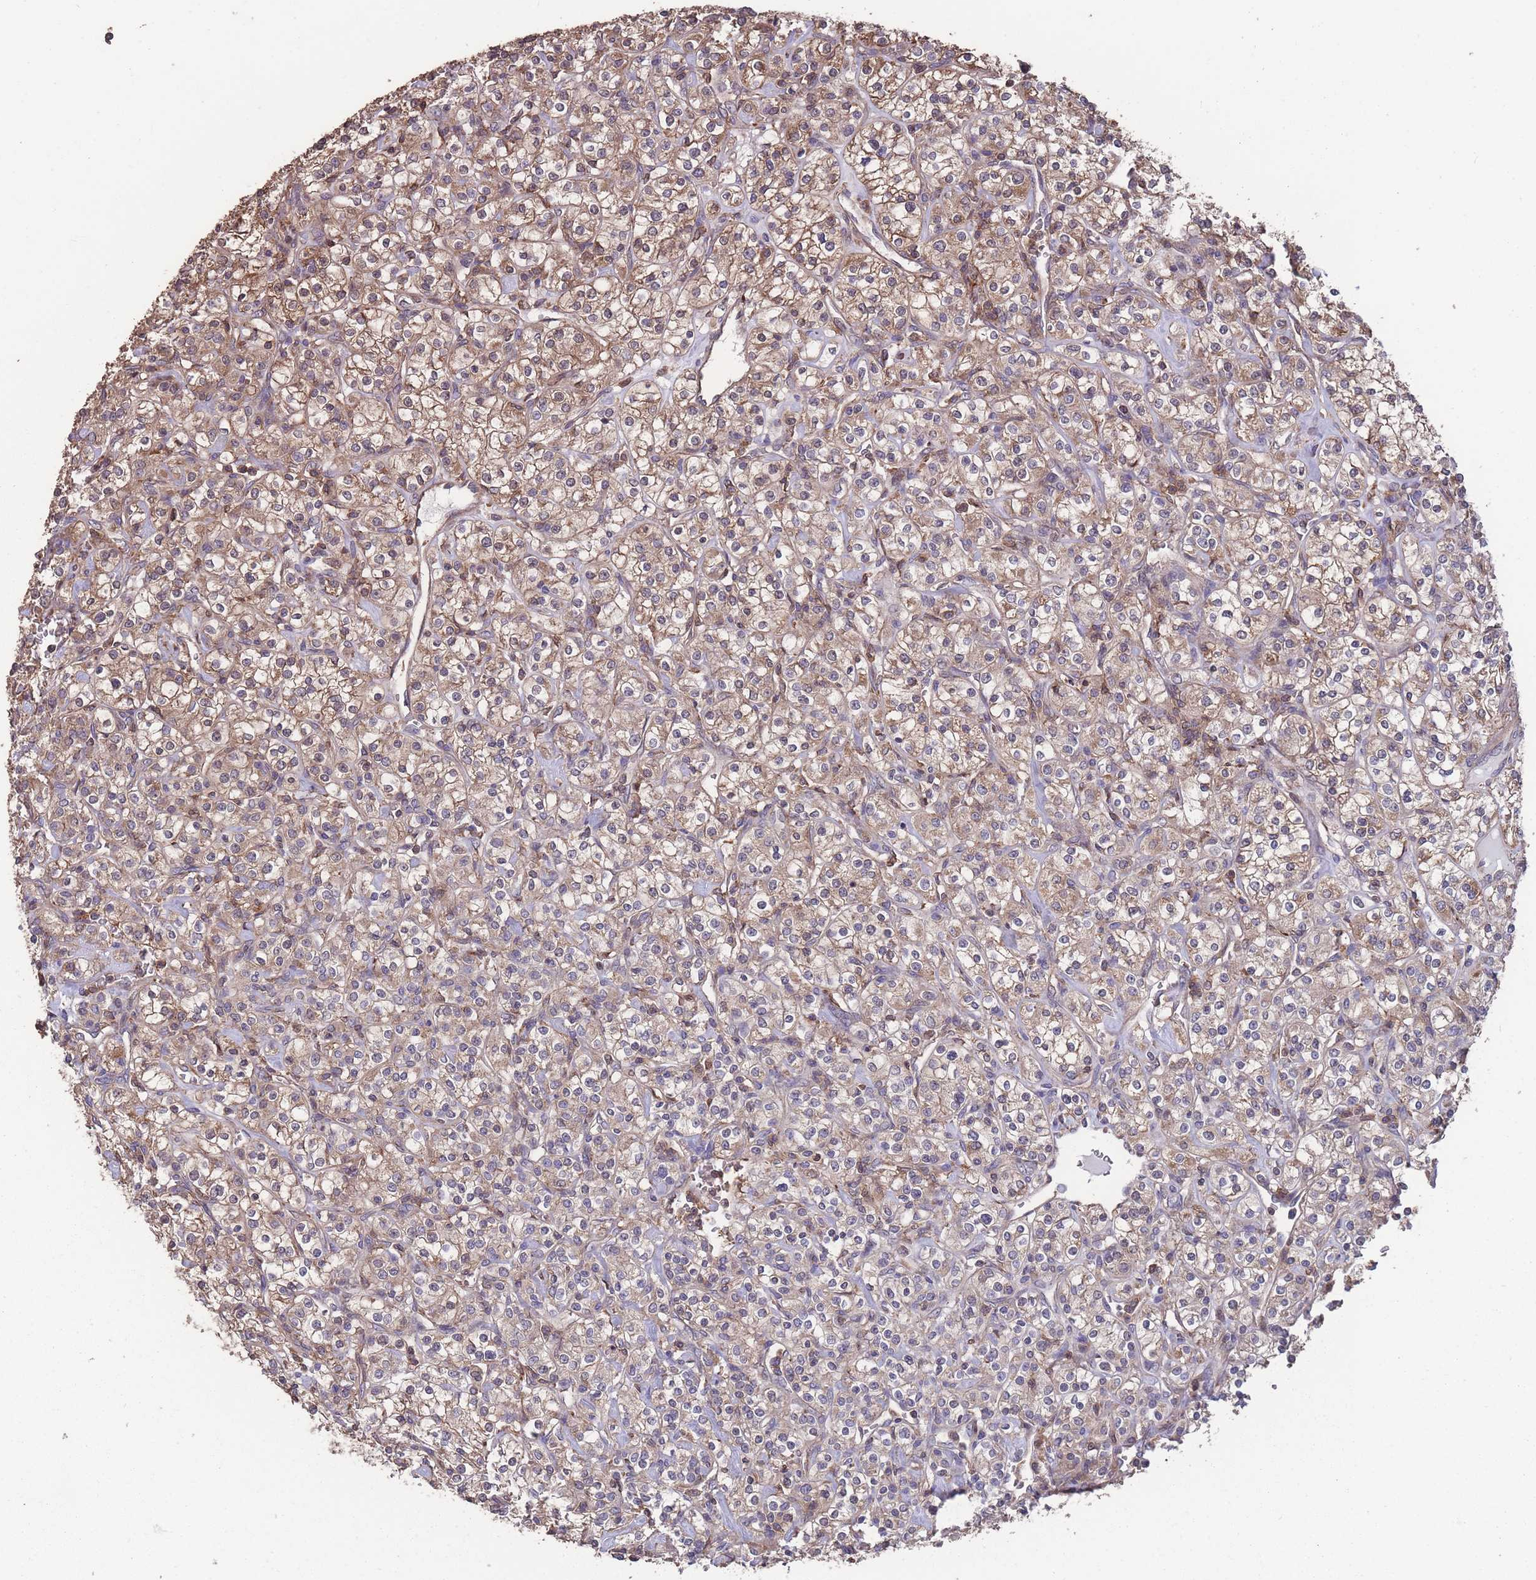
{"staining": {"intensity": "moderate", "quantity": ">75%", "location": "cytoplasmic/membranous"}, "tissue": "renal cancer", "cell_type": "Tumor cells", "image_type": "cancer", "snomed": [{"axis": "morphology", "description": "Adenocarcinoma, NOS"}, {"axis": "topography", "description": "Kidney"}], "caption": "Adenocarcinoma (renal) stained with IHC displays moderate cytoplasmic/membranous positivity in about >75% of tumor cells.", "gene": "NUDT21", "patient": {"sex": "male", "age": 77}}